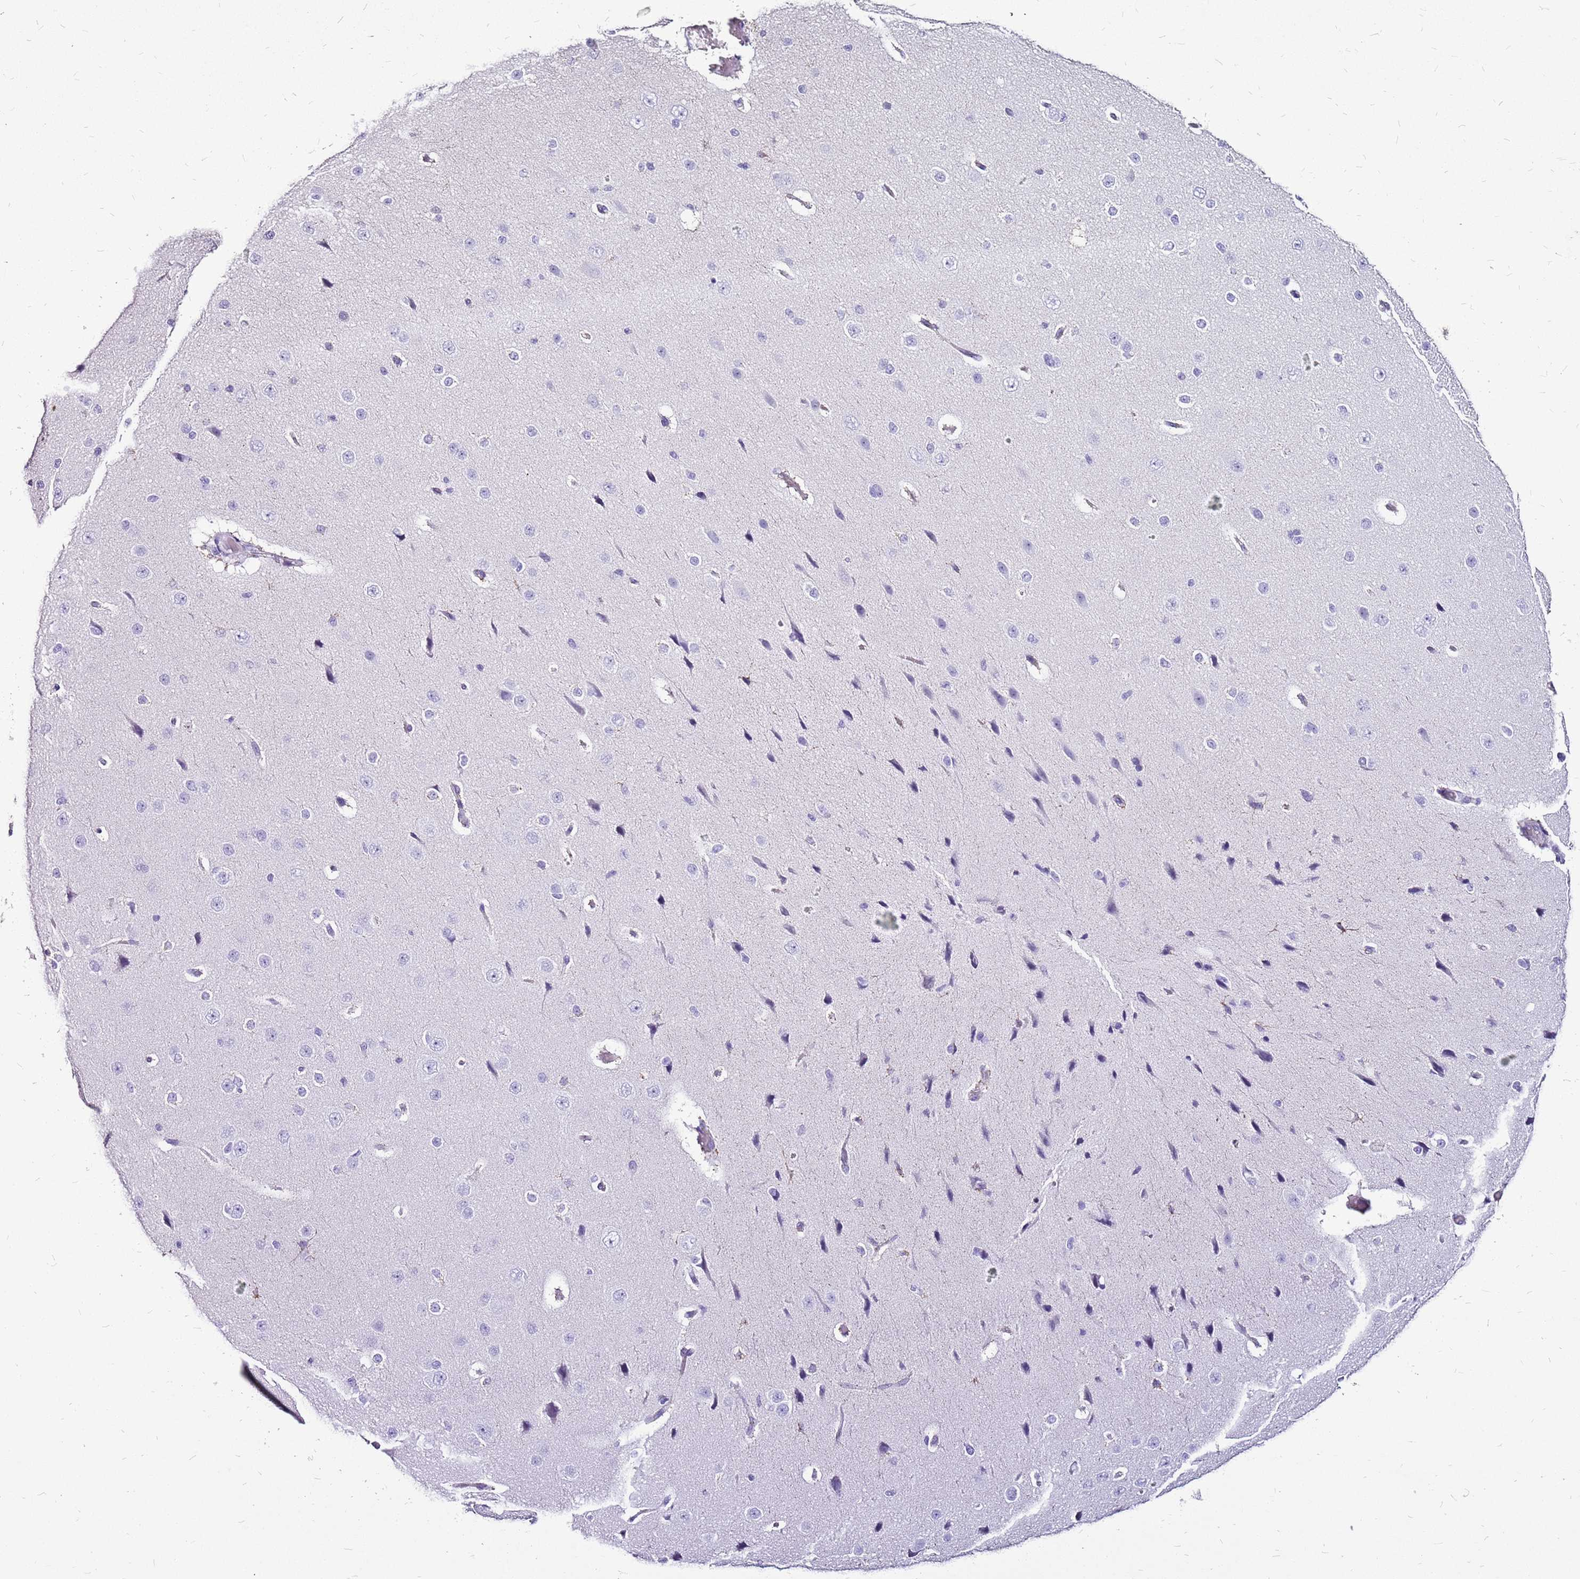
{"staining": {"intensity": "negative", "quantity": "none", "location": "none"}, "tissue": "cerebral cortex", "cell_type": "Endothelial cells", "image_type": "normal", "snomed": [{"axis": "morphology", "description": "Normal tissue, NOS"}, {"axis": "morphology", "description": "Developmental malformation"}, {"axis": "topography", "description": "Cerebral cortex"}], "caption": "This is a image of IHC staining of unremarkable cerebral cortex, which shows no positivity in endothelial cells. (DAB immunohistochemistry, high magnification).", "gene": "ACSS3", "patient": {"sex": "female", "age": 30}}